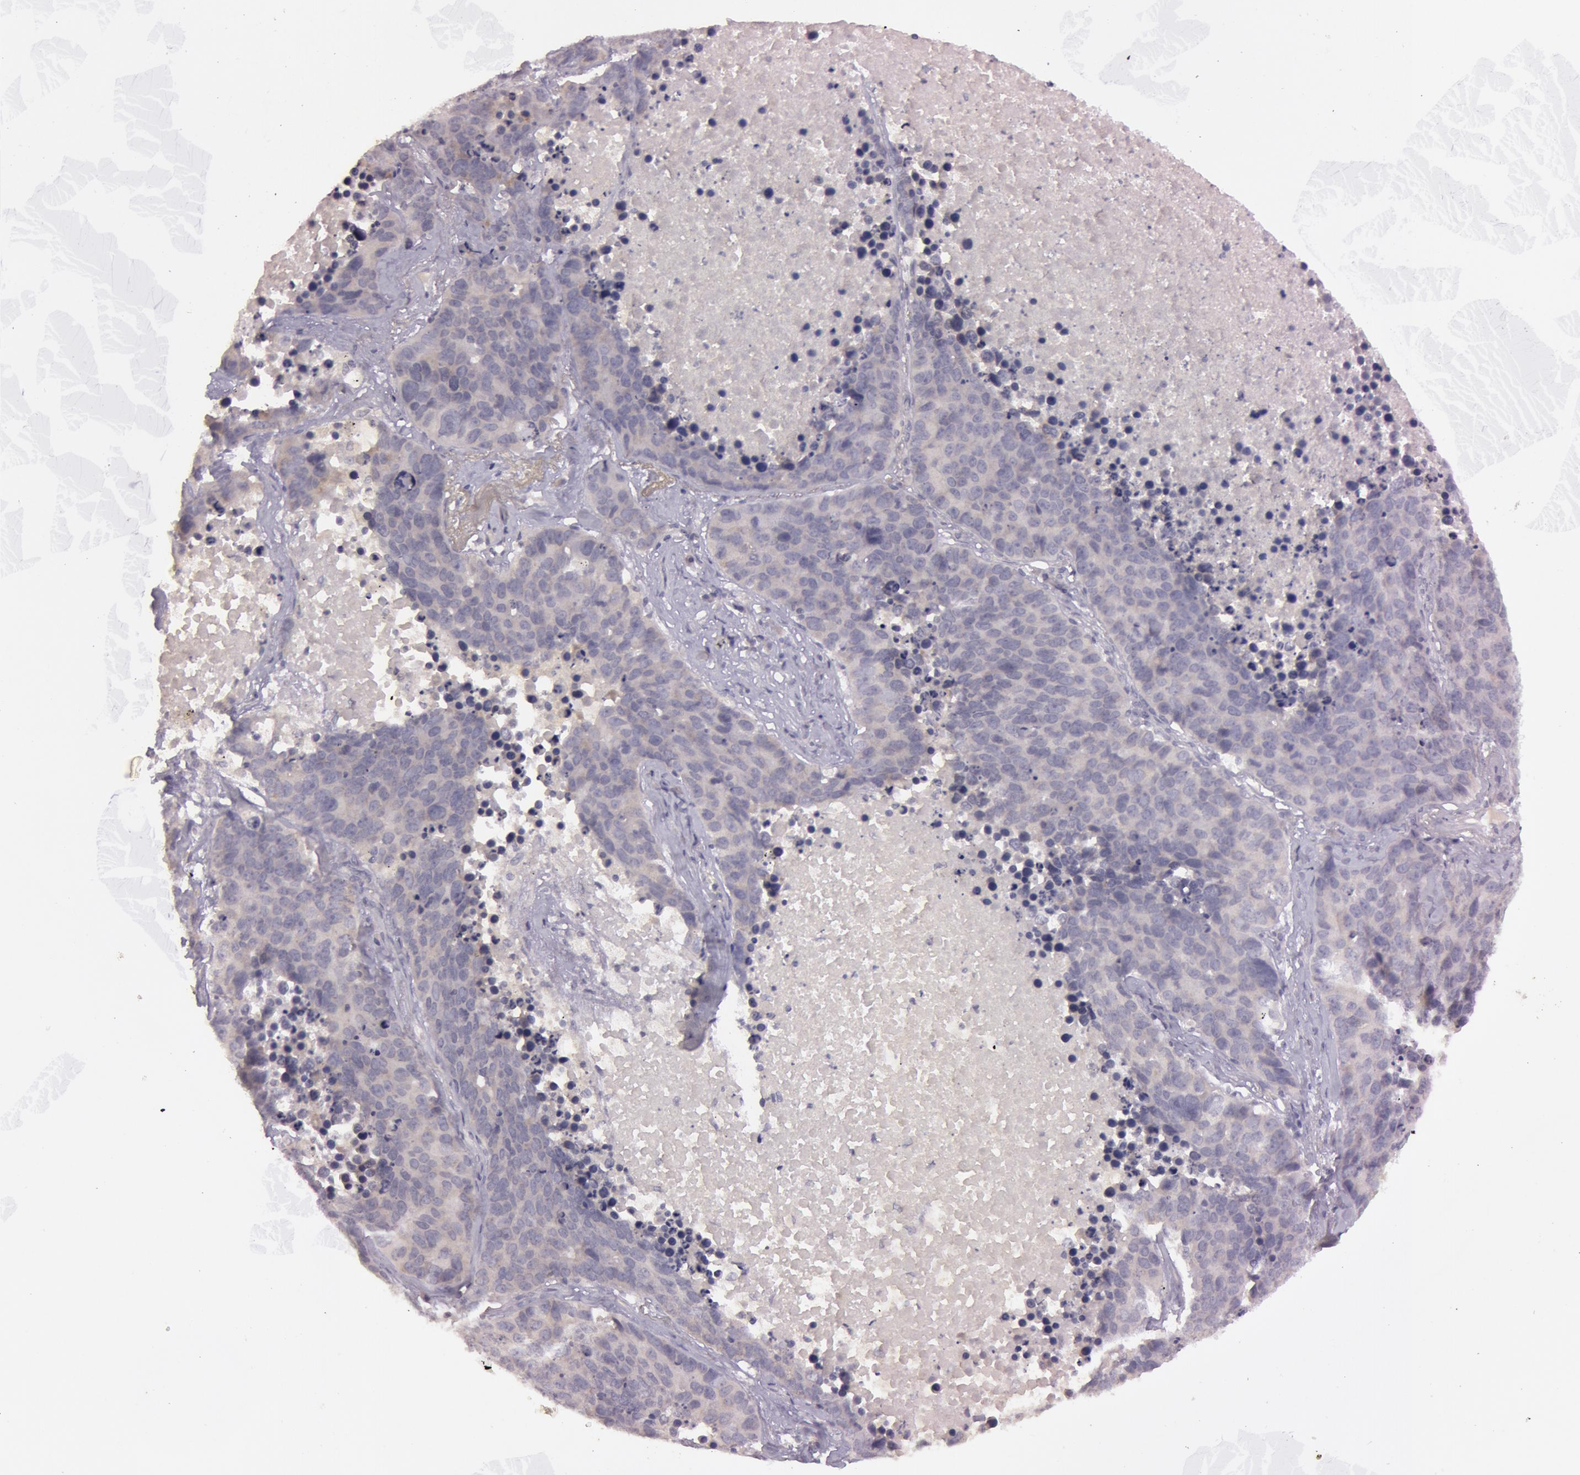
{"staining": {"intensity": "weak", "quantity": "<25%", "location": "cytoplasmic/membranous"}, "tissue": "lung cancer", "cell_type": "Tumor cells", "image_type": "cancer", "snomed": [{"axis": "morphology", "description": "Carcinoid, malignant, NOS"}, {"axis": "topography", "description": "Lung"}], "caption": "IHC of human lung cancer (carcinoid (malignant)) demonstrates no staining in tumor cells. (DAB (3,3'-diaminobenzidine) immunohistochemistry (IHC) visualized using brightfield microscopy, high magnification).", "gene": "MXRA5", "patient": {"sex": "male", "age": 60}}